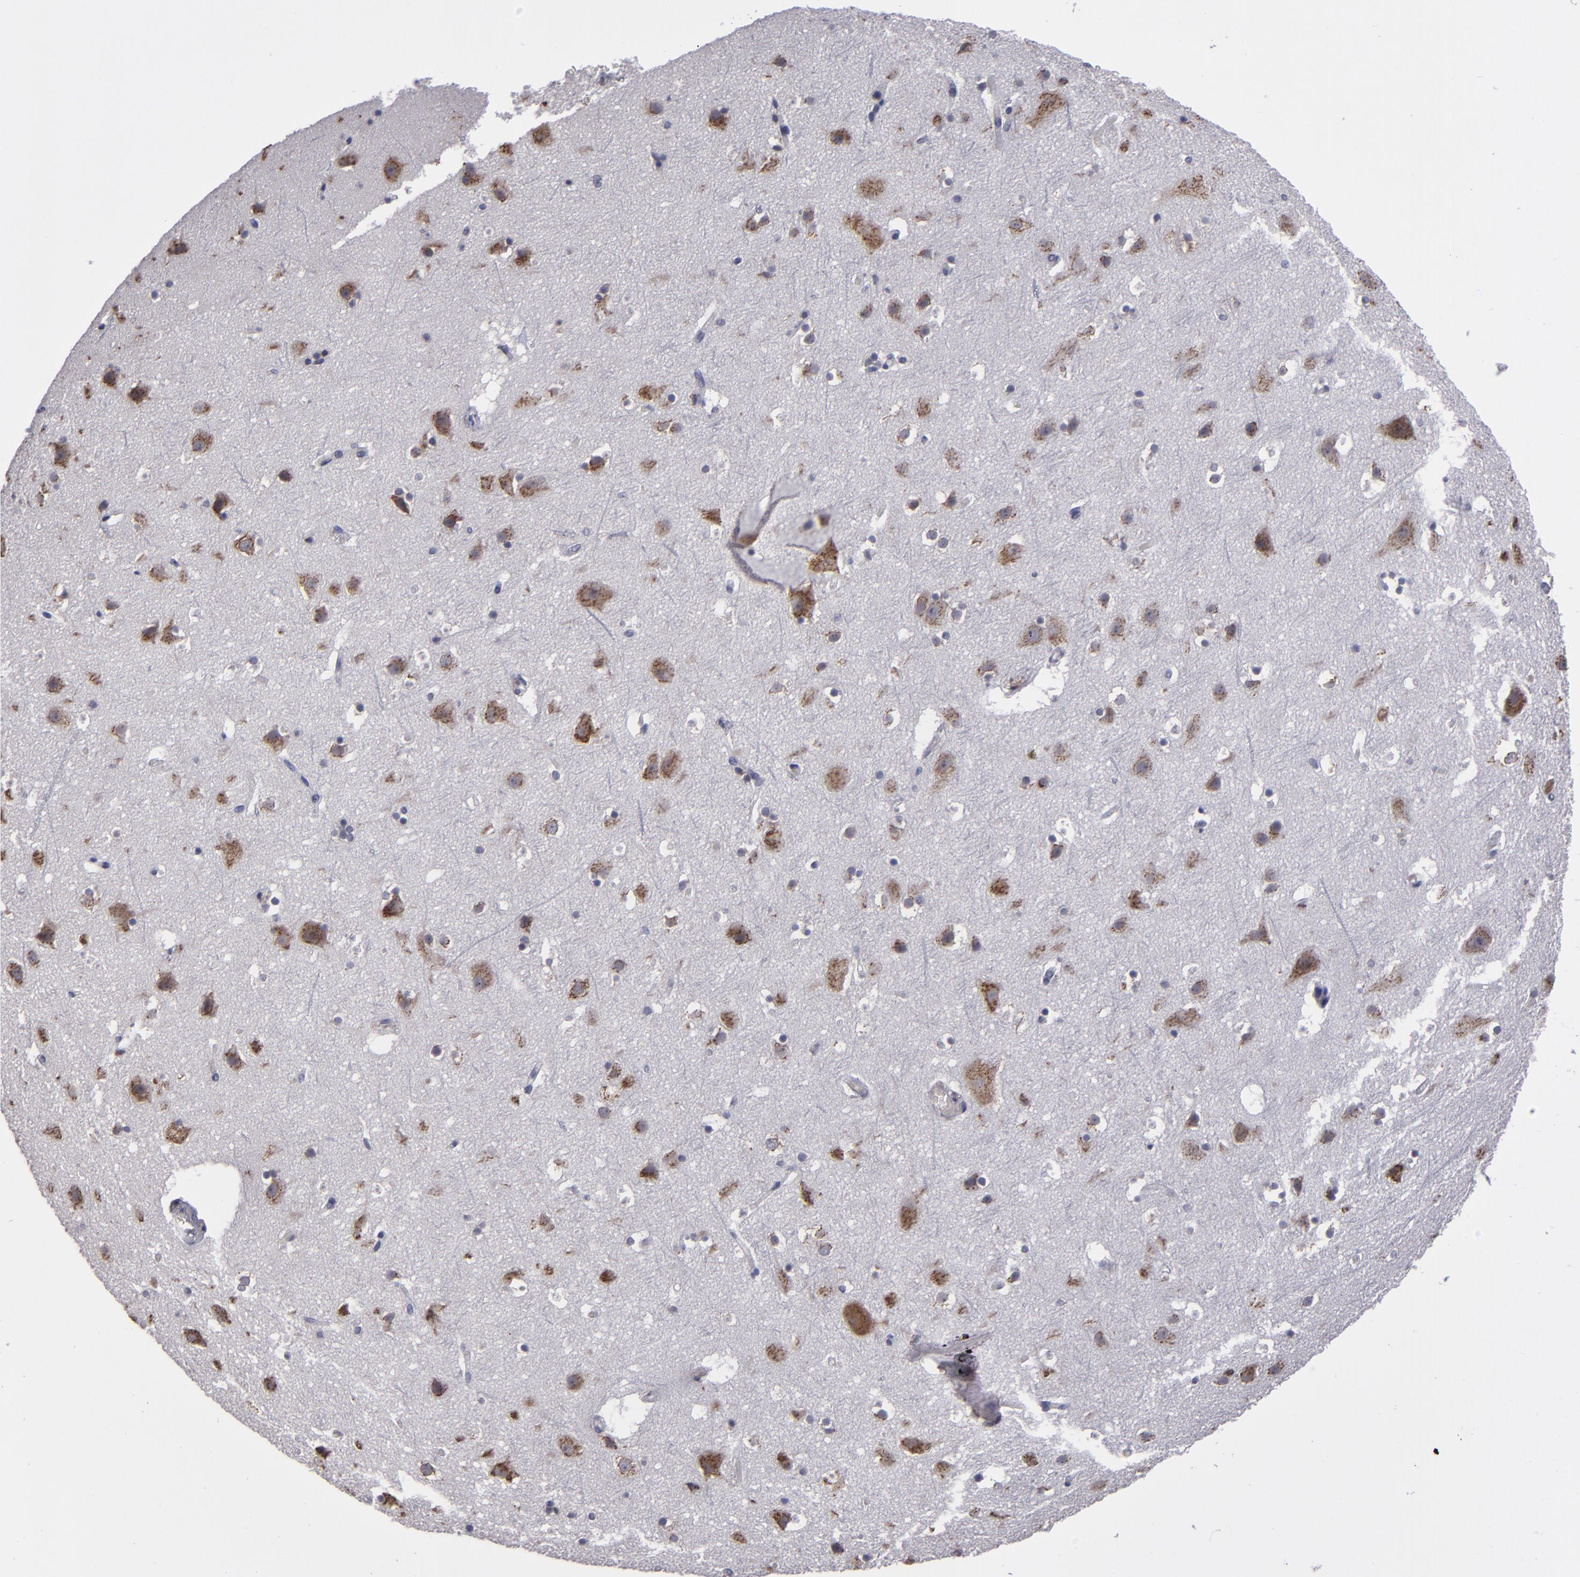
{"staining": {"intensity": "negative", "quantity": "none", "location": "none"}, "tissue": "cerebral cortex", "cell_type": "Endothelial cells", "image_type": "normal", "snomed": [{"axis": "morphology", "description": "Normal tissue, NOS"}, {"axis": "topography", "description": "Cerebral cortex"}], "caption": "High power microscopy micrograph of an immunohistochemistry (IHC) histopathology image of normal cerebral cortex, revealing no significant staining in endothelial cells. (Brightfield microscopy of DAB immunohistochemistry at high magnification).", "gene": "IL12A", "patient": {"sex": "male", "age": 45}}